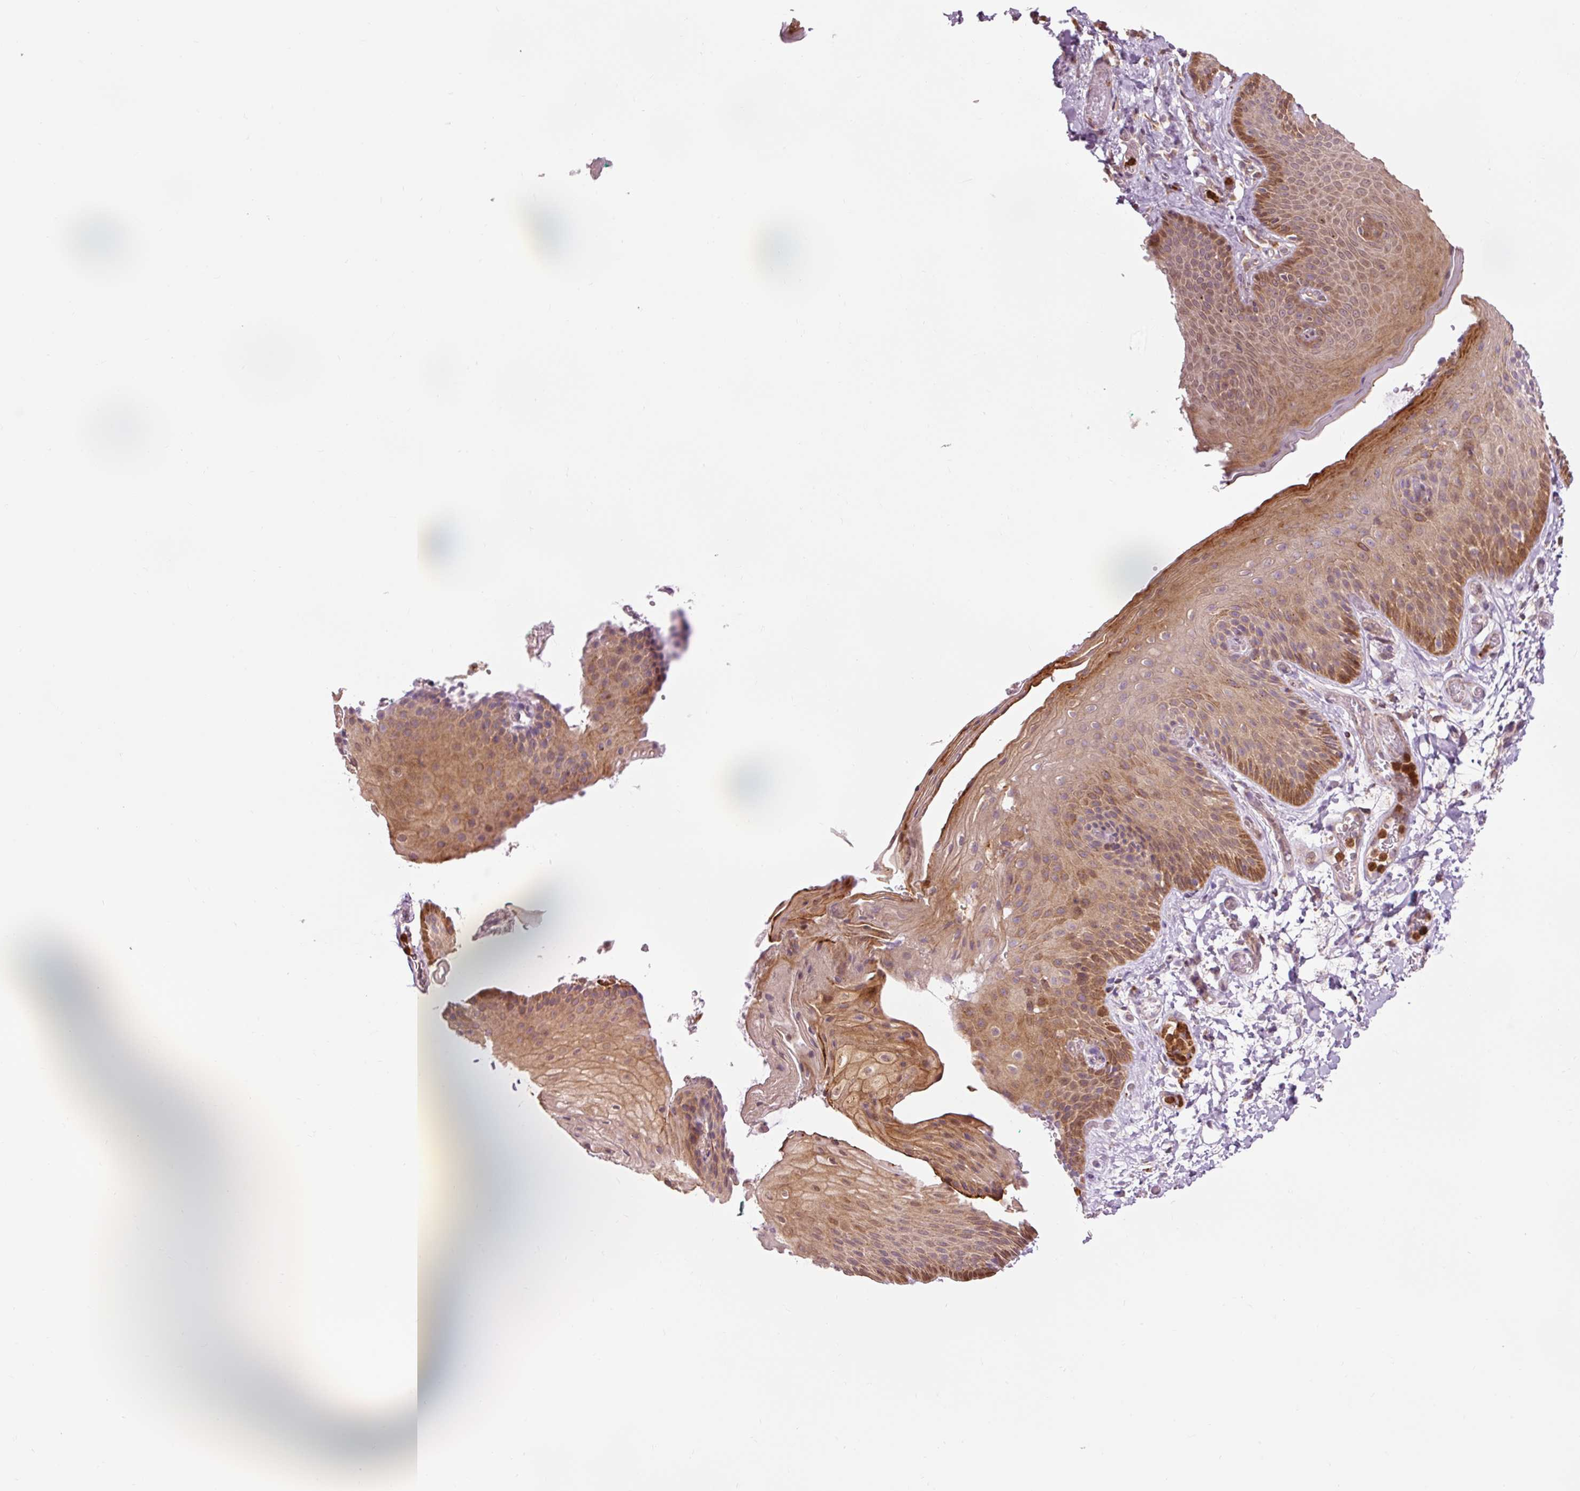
{"staining": {"intensity": "moderate", "quantity": ">75%", "location": "cytoplasmic/membranous"}, "tissue": "skin", "cell_type": "Epidermal cells", "image_type": "normal", "snomed": [{"axis": "morphology", "description": "Normal tissue, NOS"}, {"axis": "morphology", "description": "Hemorrhoids"}, {"axis": "morphology", "description": "Inflammation, NOS"}, {"axis": "topography", "description": "Anal"}], "caption": "Unremarkable skin displays moderate cytoplasmic/membranous expression in approximately >75% of epidermal cells, visualized by immunohistochemistry.", "gene": "PRDX5", "patient": {"sex": "male", "age": 60}}